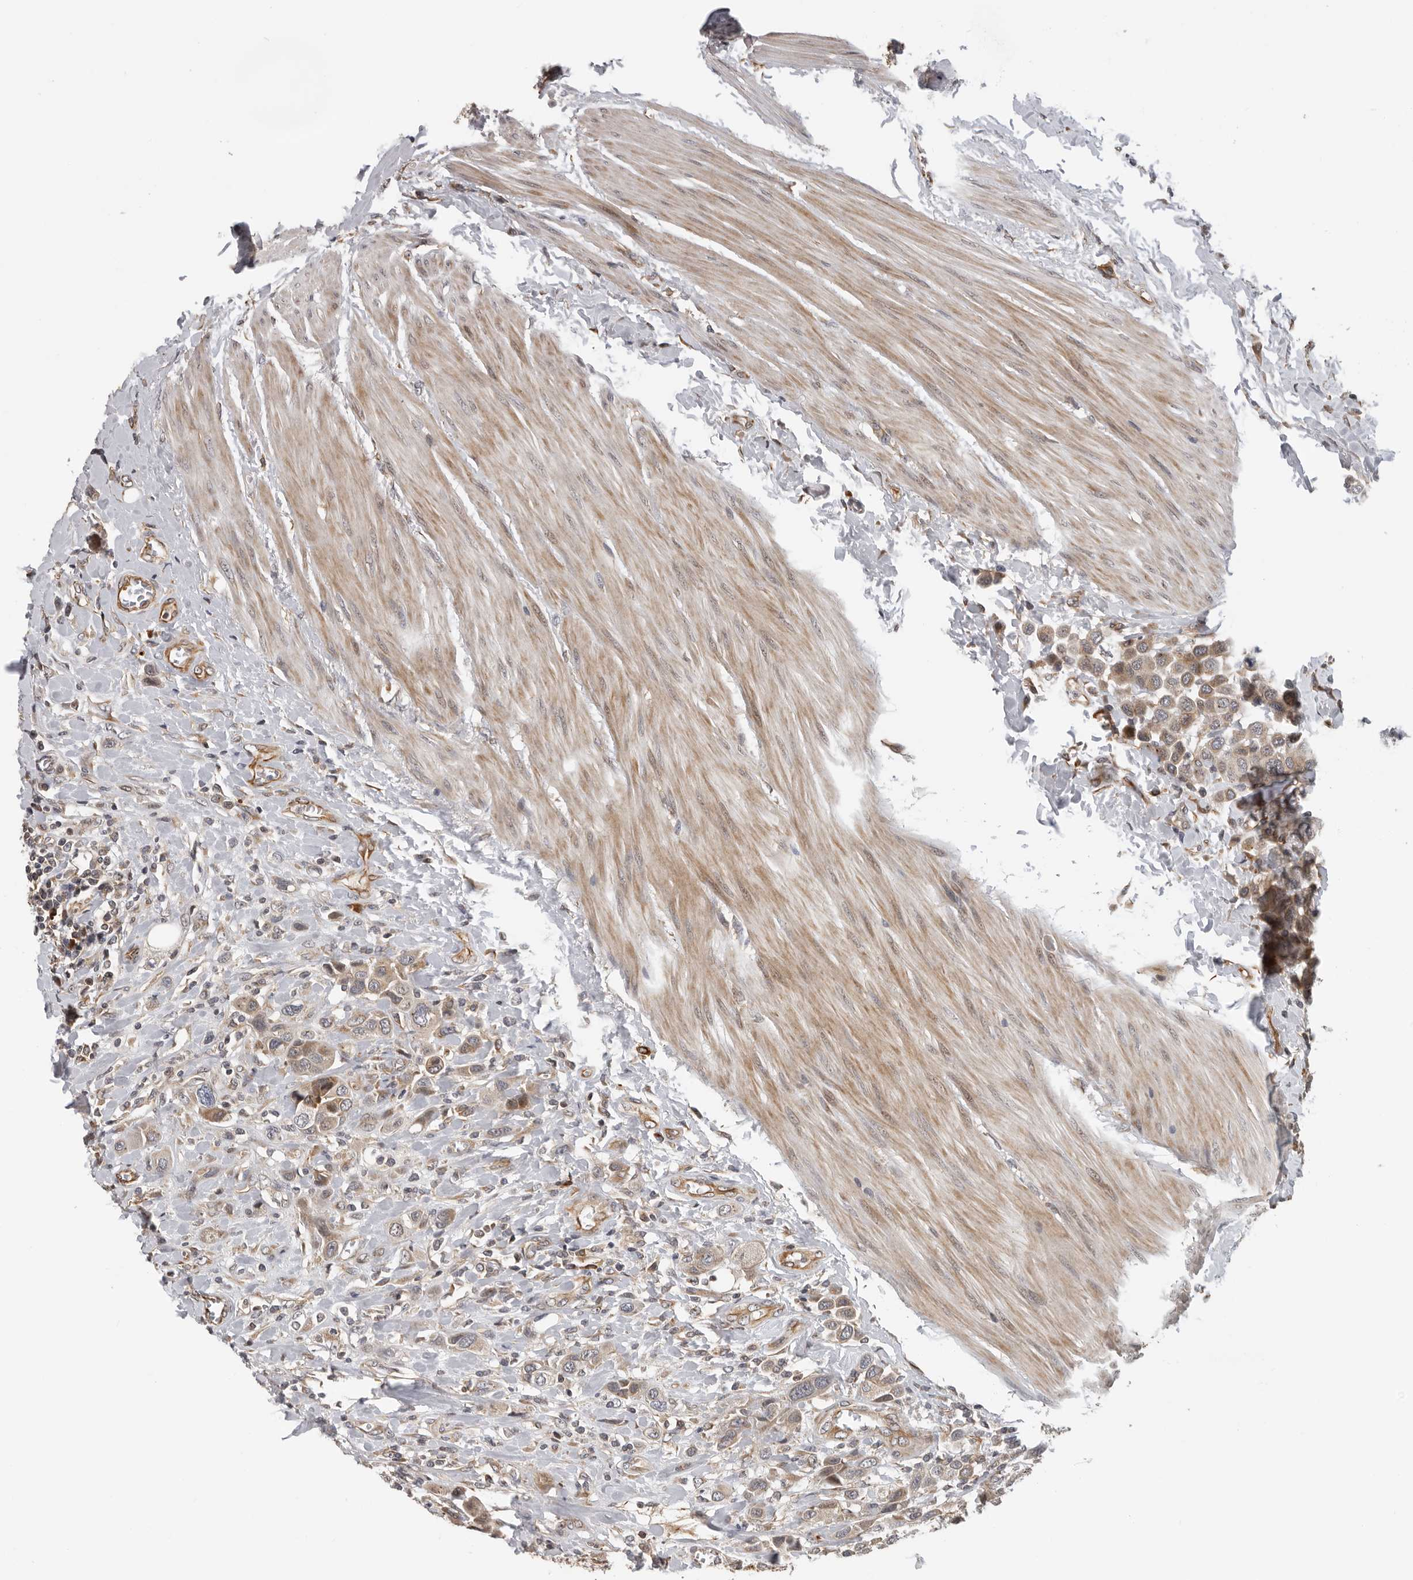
{"staining": {"intensity": "weak", "quantity": ">75%", "location": "cytoplasmic/membranous"}, "tissue": "urothelial cancer", "cell_type": "Tumor cells", "image_type": "cancer", "snomed": [{"axis": "morphology", "description": "Urothelial carcinoma, High grade"}, {"axis": "topography", "description": "Urinary bladder"}], "caption": "Tumor cells show weak cytoplasmic/membranous expression in approximately >75% of cells in urothelial carcinoma (high-grade). The staining is performed using DAB (3,3'-diaminobenzidine) brown chromogen to label protein expression. The nuclei are counter-stained blue using hematoxylin.", "gene": "RNF157", "patient": {"sex": "male", "age": 50}}